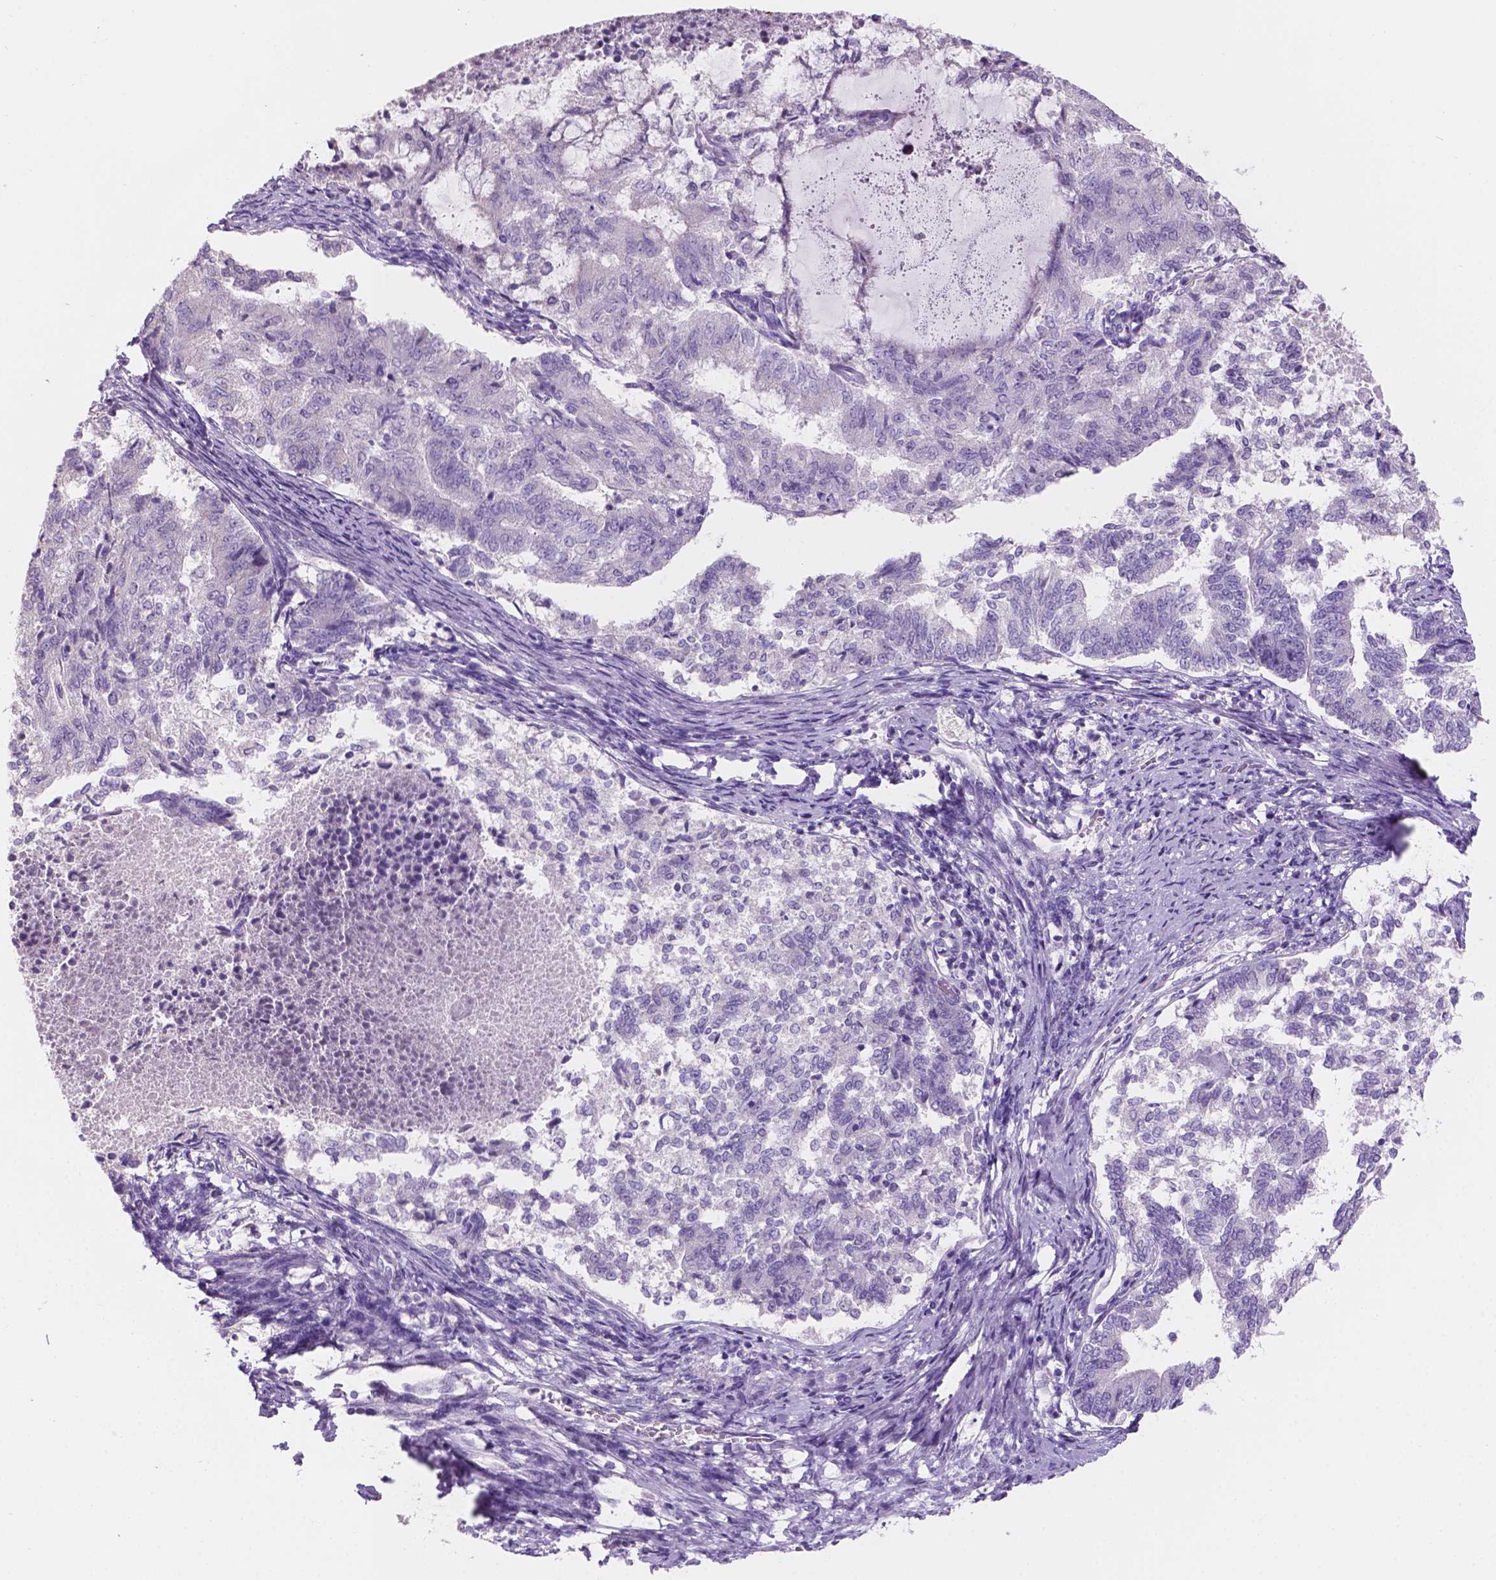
{"staining": {"intensity": "negative", "quantity": "none", "location": "none"}, "tissue": "endometrial cancer", "cell_type": "Tumor cells", "image_type": "cancer", "snomed": [{"axis": "morphology", "description": "Adenocarcinoma, NOS"}, {"axis": "topography", "description": "Endometrium"}], "caption": "DAB immunohistochemical staining of endometrial cancer demonstrates no significant staining in tumor cells.", "gene": "SBSN", "patient": {"sex": "female", "age": 65}}